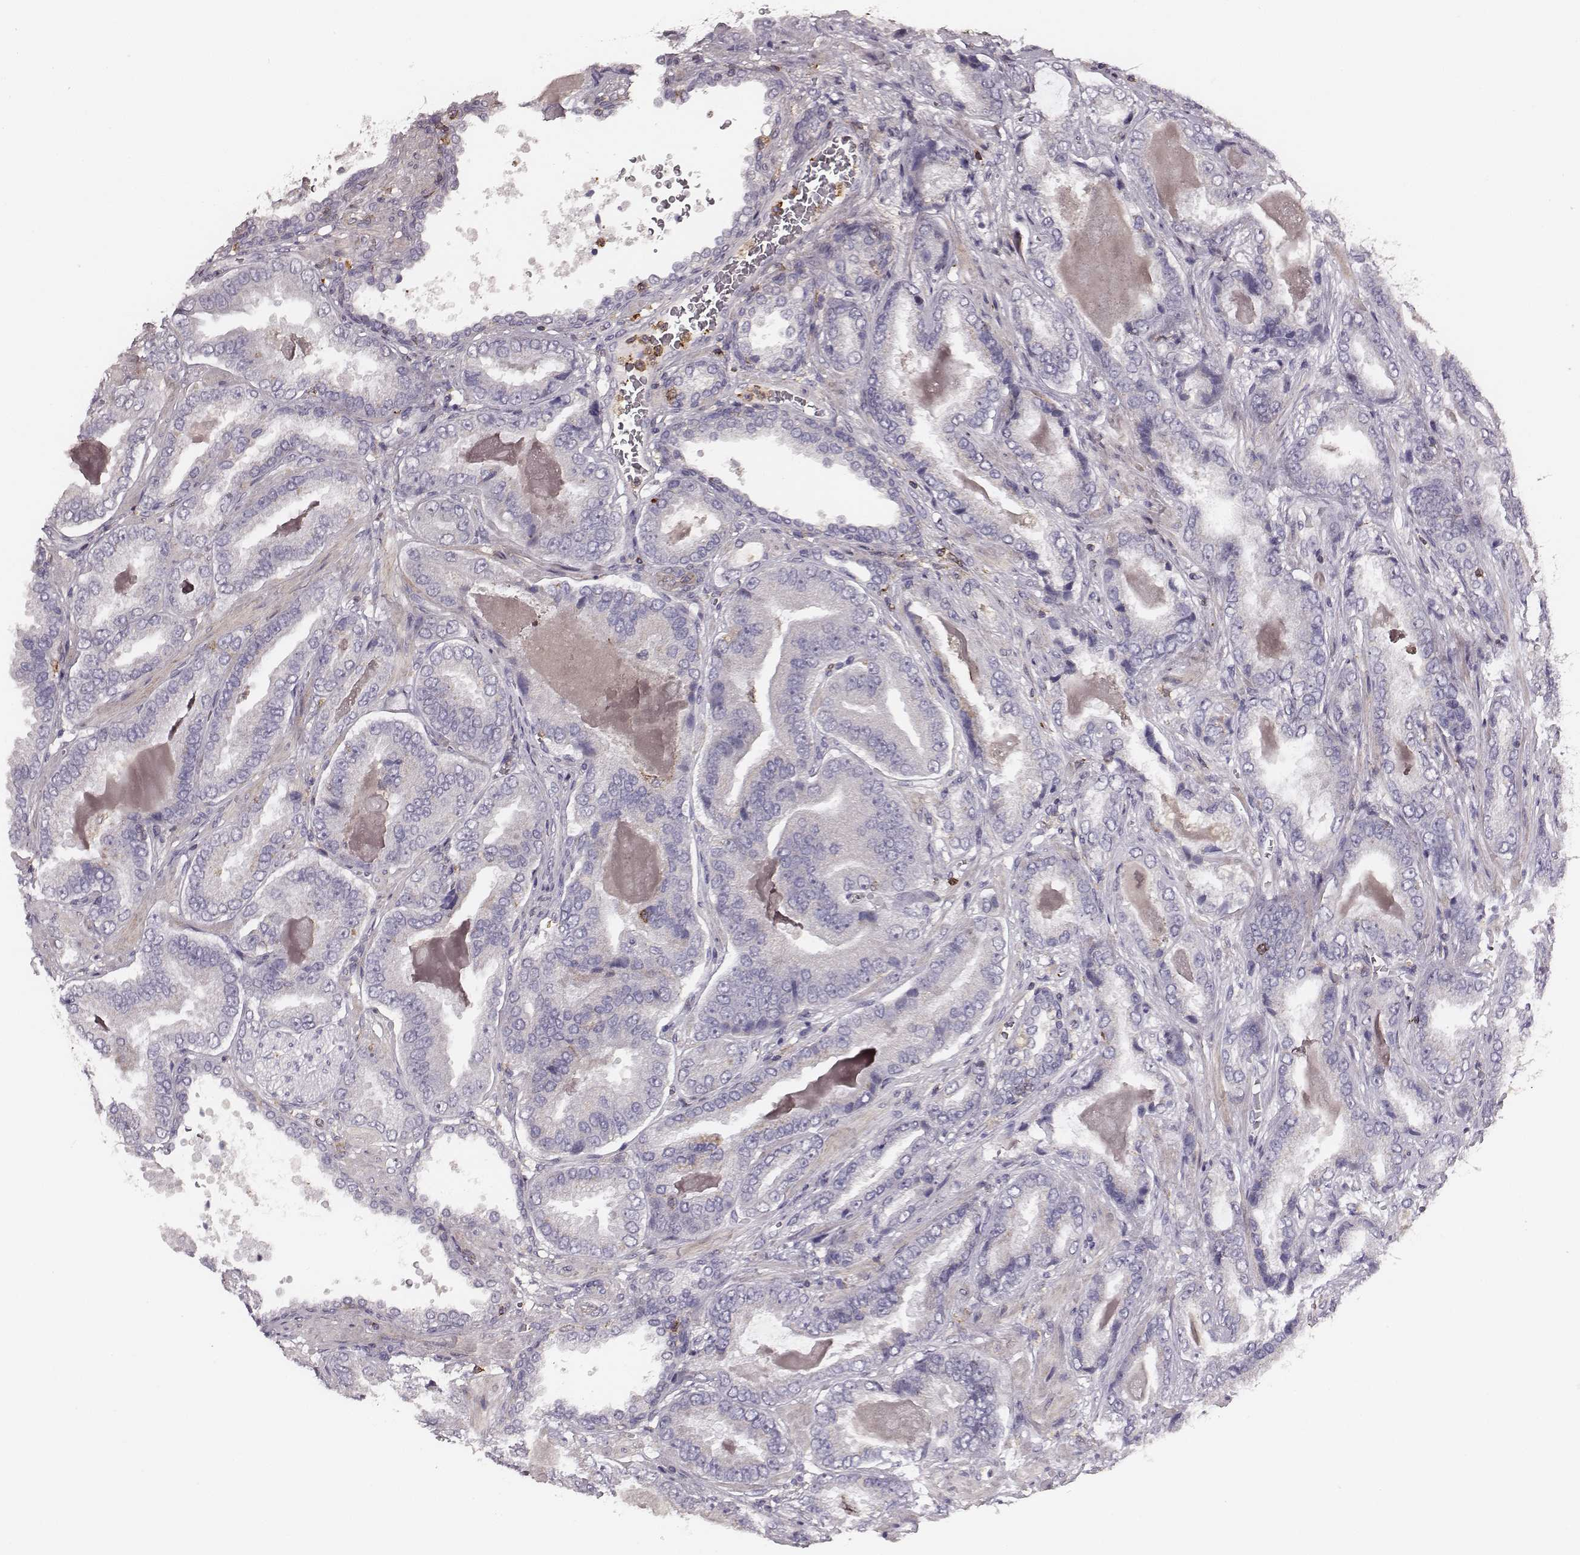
{"staining": {"intensity": "negative", "quantity": "none", "location": "none"}, "tissue": "prostate cancer", "cell_type": "Tumor cells", "image_type": "cancer", "snomed": [{"axis": "morphology", "description": "Adenocarcinoma, NOS"}, {"axis": "topography", "description": "Prostate"}], "caption": "Immunohistochemistry (IHC) image of human prostate cancer stained for a protein (brown), which reveals no positivity in tumor cells.", "gene": "ZYX", "patient": {"sex": "male", "age": 64}}